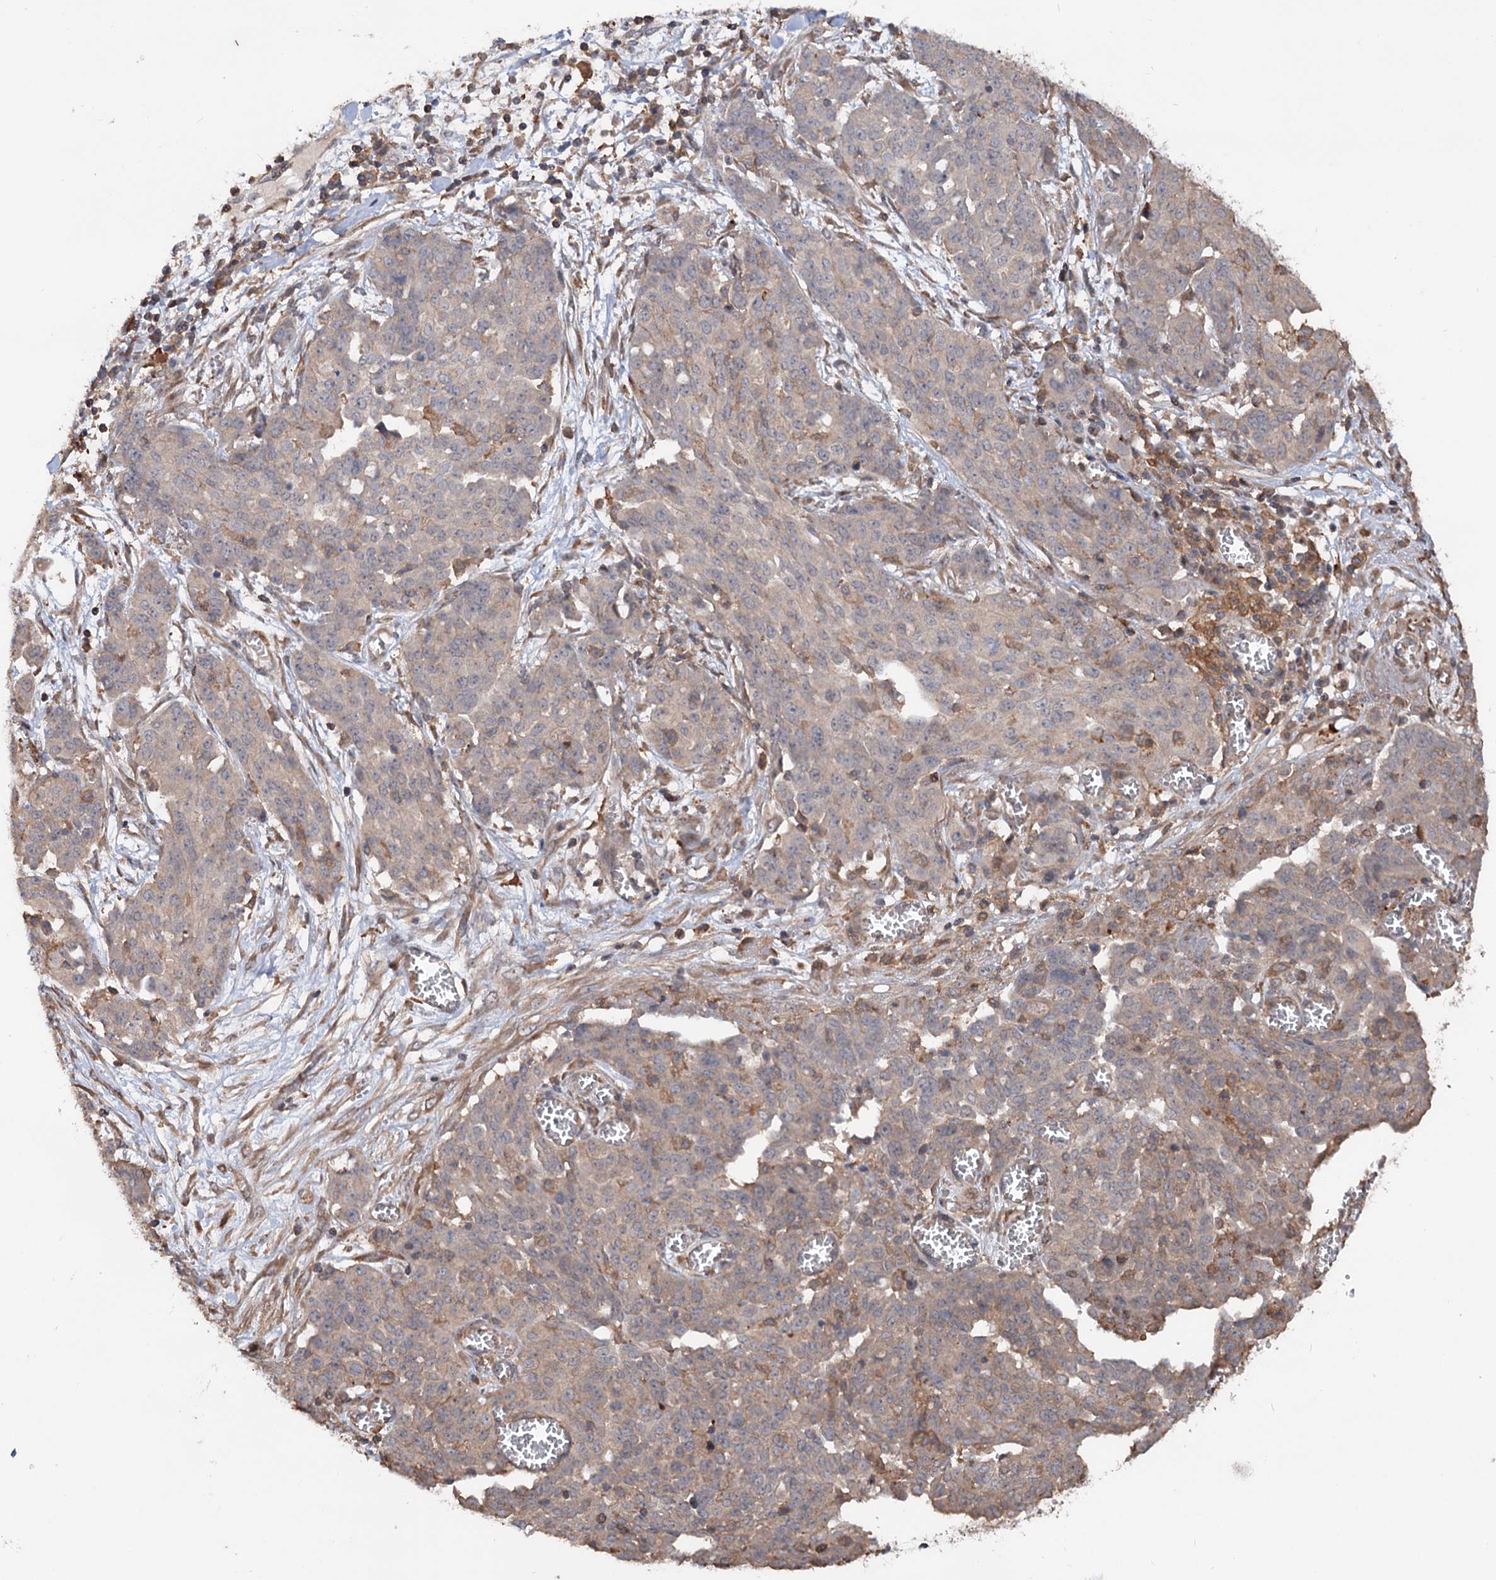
{"staining": {"intensity": "weak", "quantity": "<25%", "location": "cytoplasmic/membranous"}, "tissue": "ovarian cancer", "cell_type": "Tumor cells", "image_type": "cancer", "snomed": [{"axis": "morphology", "description": "Cystadenocarcinoma, serous, NOS"}, {"axis": "topography", "description": "Soft tissue"}, {"axis": "topography", "description": "Ovary"}], "caption": "IHC micrograph of neoplastic tissue: human ovarian cancer (serous cystadenocarcinoma) stained with DAB (3,3'-diaminobenzidine) shows no significant protein staining in tumor cells.", "gene": "GRIP1", "patient": {"sex": "female", "age": 57}}